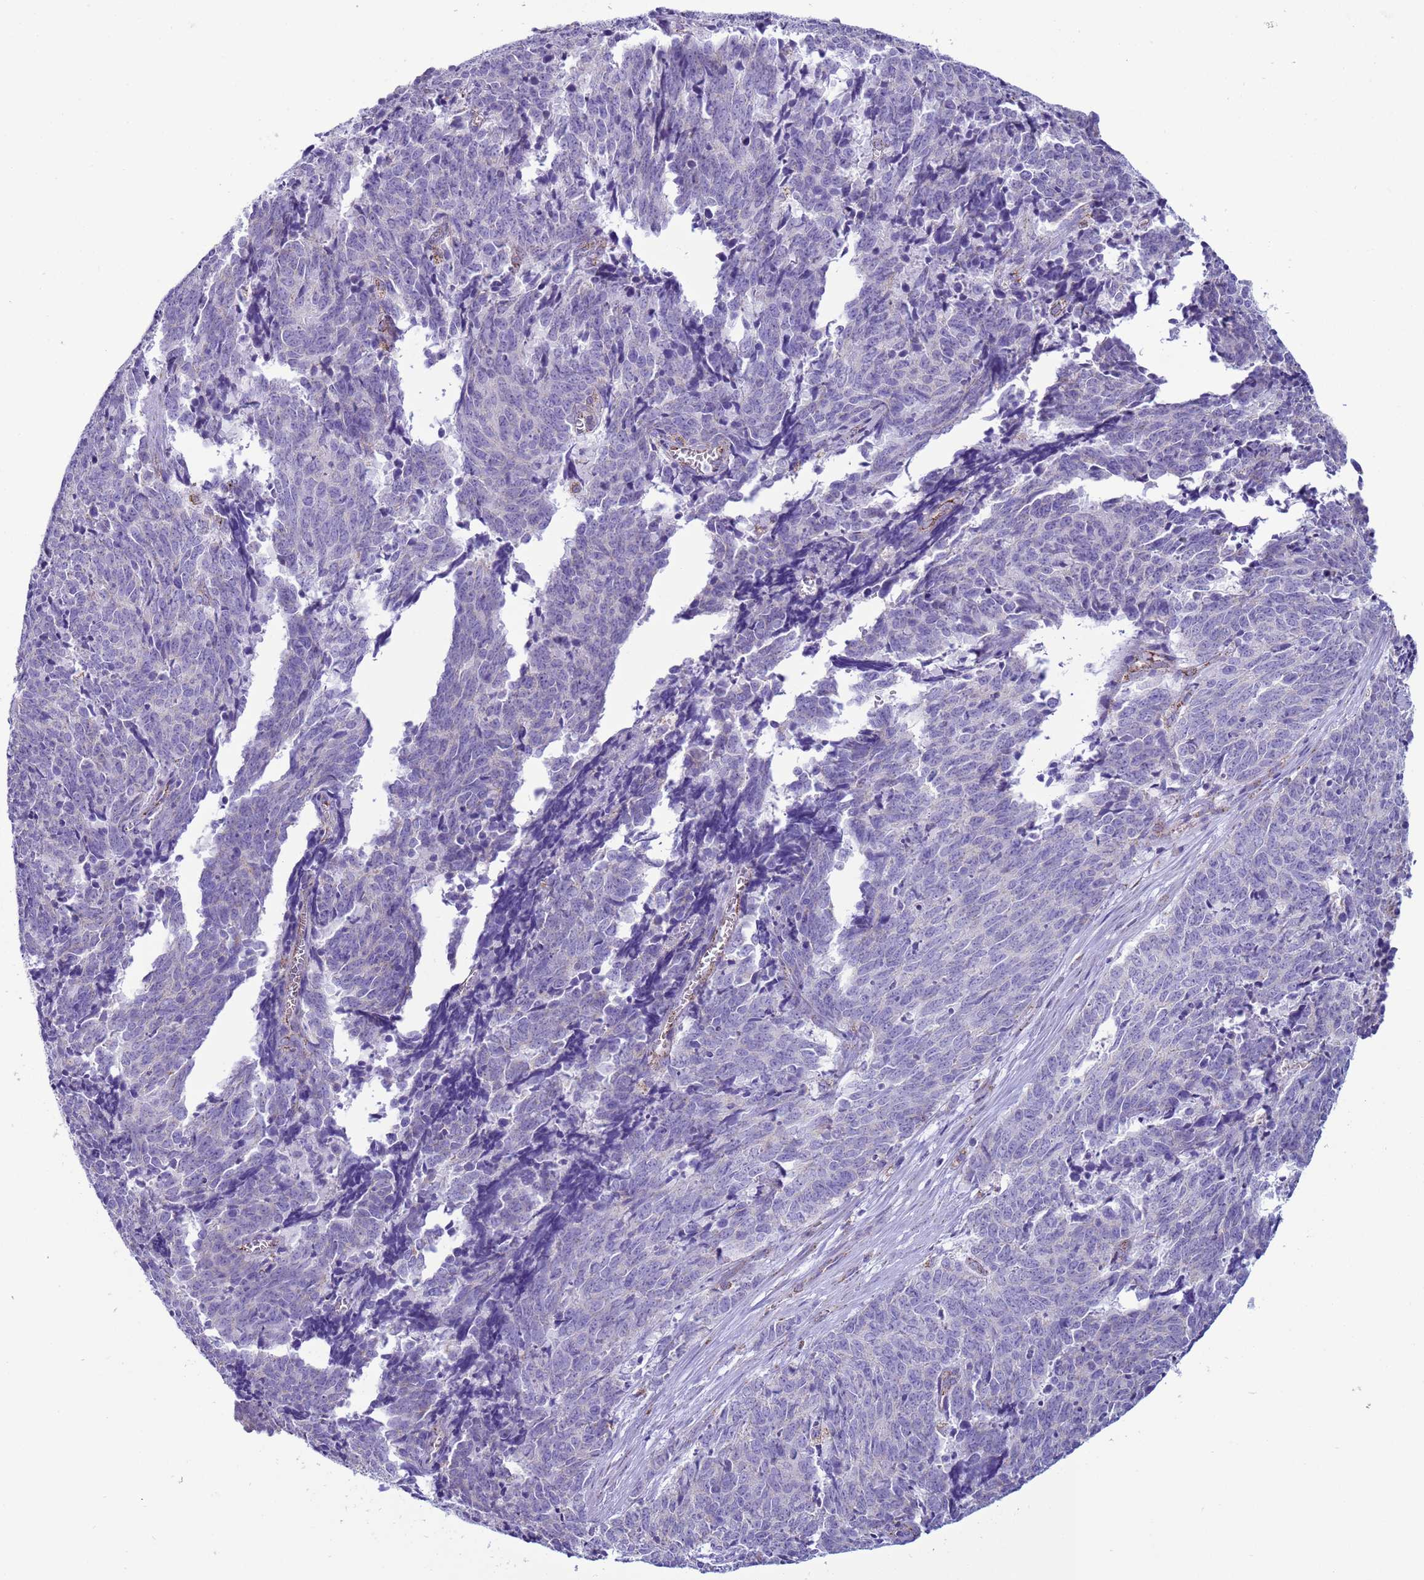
{"staining": {"intensity": "negative", "quantity": "none", "location": "none"}, "tissue": "cervical cancer", "cell_type": "Tumor cells", "image_type": "cancer", "snomed": [{"axis": "morphology", "description": "Squamous cell carcinoma, NOS"}, {"axis": "topography", "description": "Cervix"}], "caption": "IHC micrograph of human squamous cell carcinoma (cervical) stained for a protein (brown), which reveals no positivity in tumor cells.", "gene": "NCALD", "patient": {"sex": "female", "age": 29}}